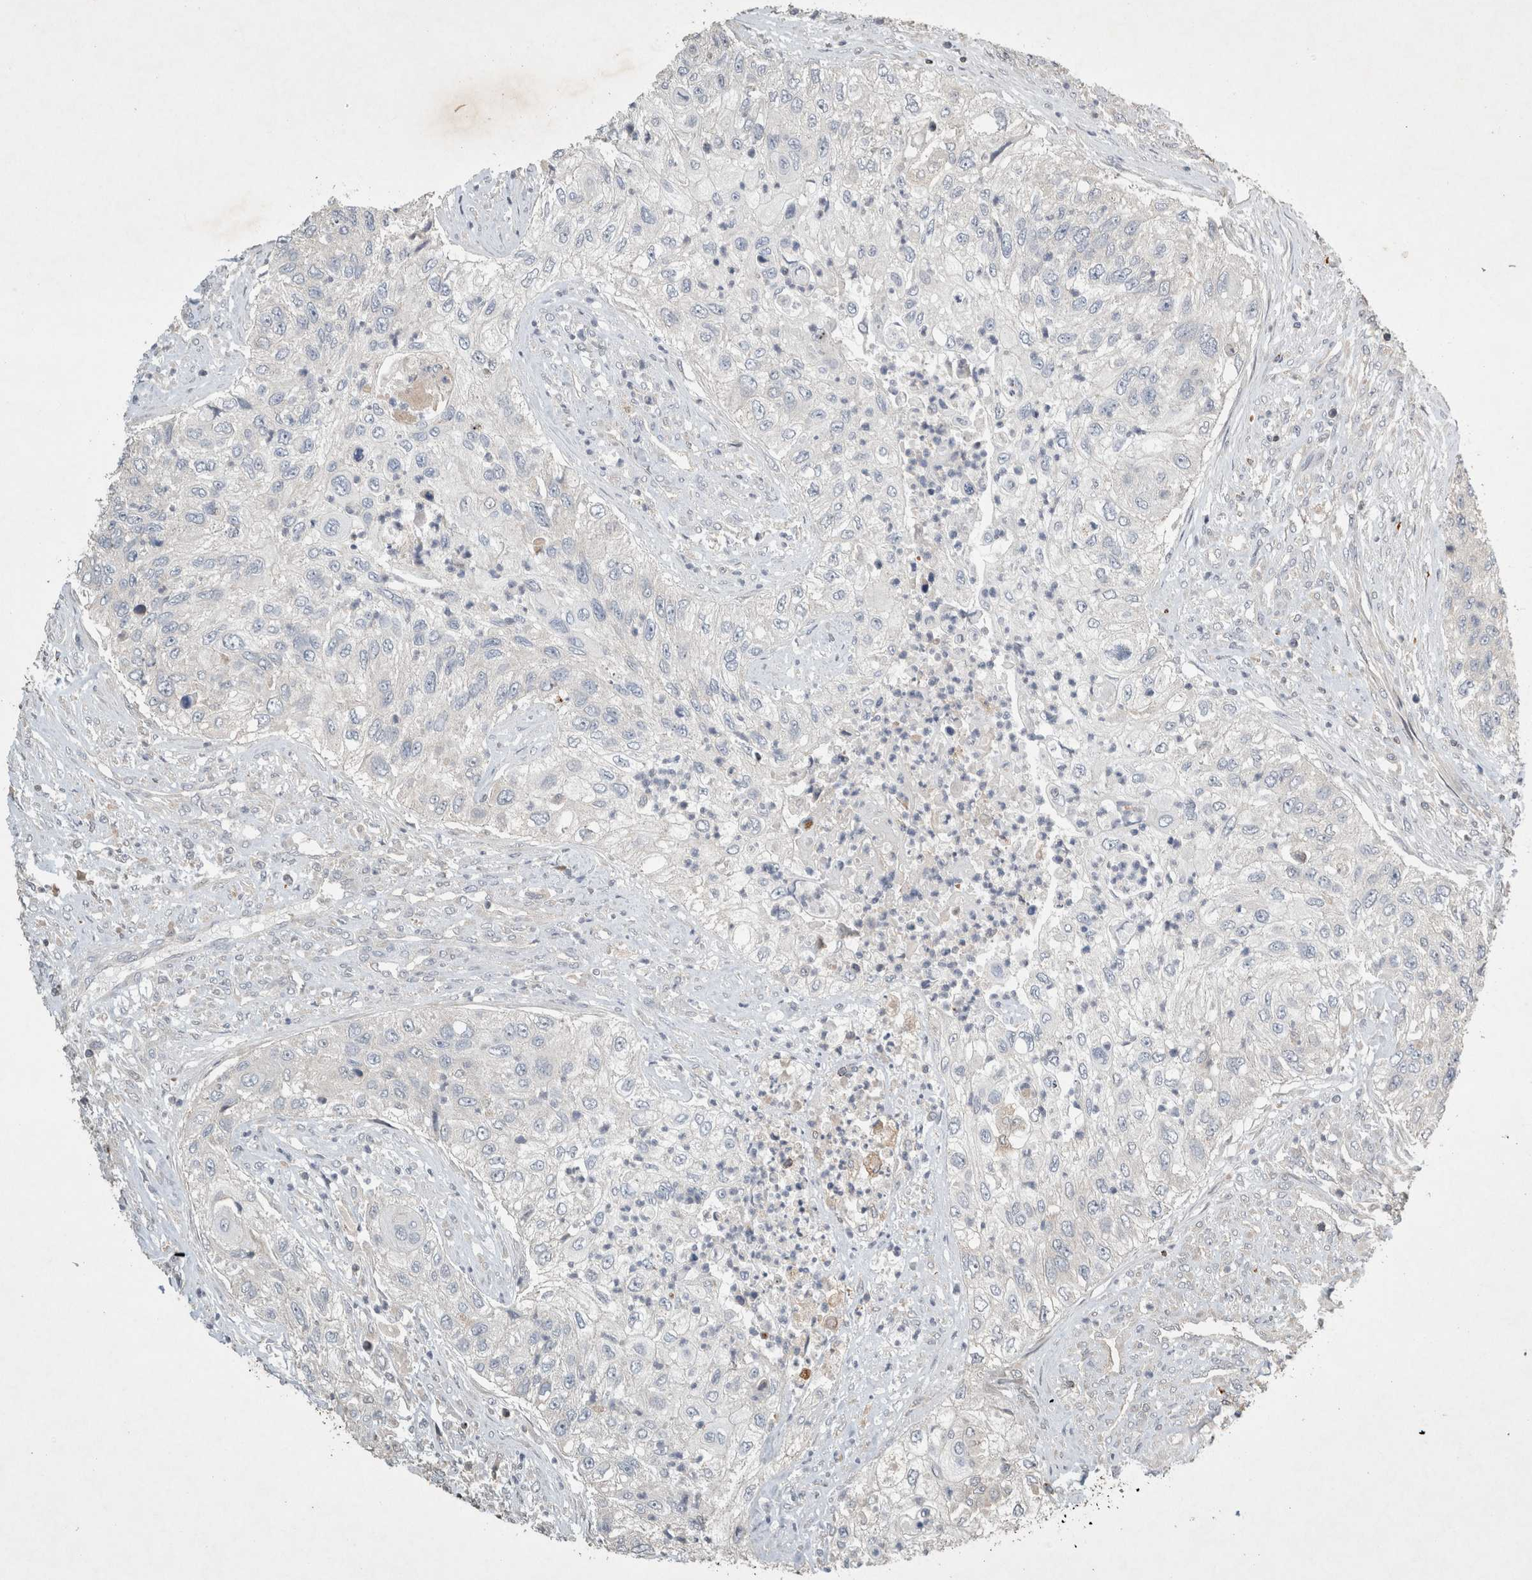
{"staining": {"intensity": "negative", "quantity": "none", "location": "none"}, "tissue": "urothelial cancer", "cell_type": "Tumor cells", "image_type": "cancer", "snomed": [{"axis": "morphology", "description": "Urothelial carcinoma, High grade"}, {"axis": "topography", "description": "Urinary bladder"}], "caption": "High magnification brightfield microscopy of urothelial cancer stained with DAB (brown) and counterstained with hematoxylin (blue): tumor cells show no significant expression. (Stains: DAB (3,3'-diaminobenzidine) immunohistochemistry (IHC) with hematoxylin counter stain, Microscopy: brightfield microscopy at high magnification).", "gene": "SERAC1", "patient": {"sex": "female", "age": 60}}